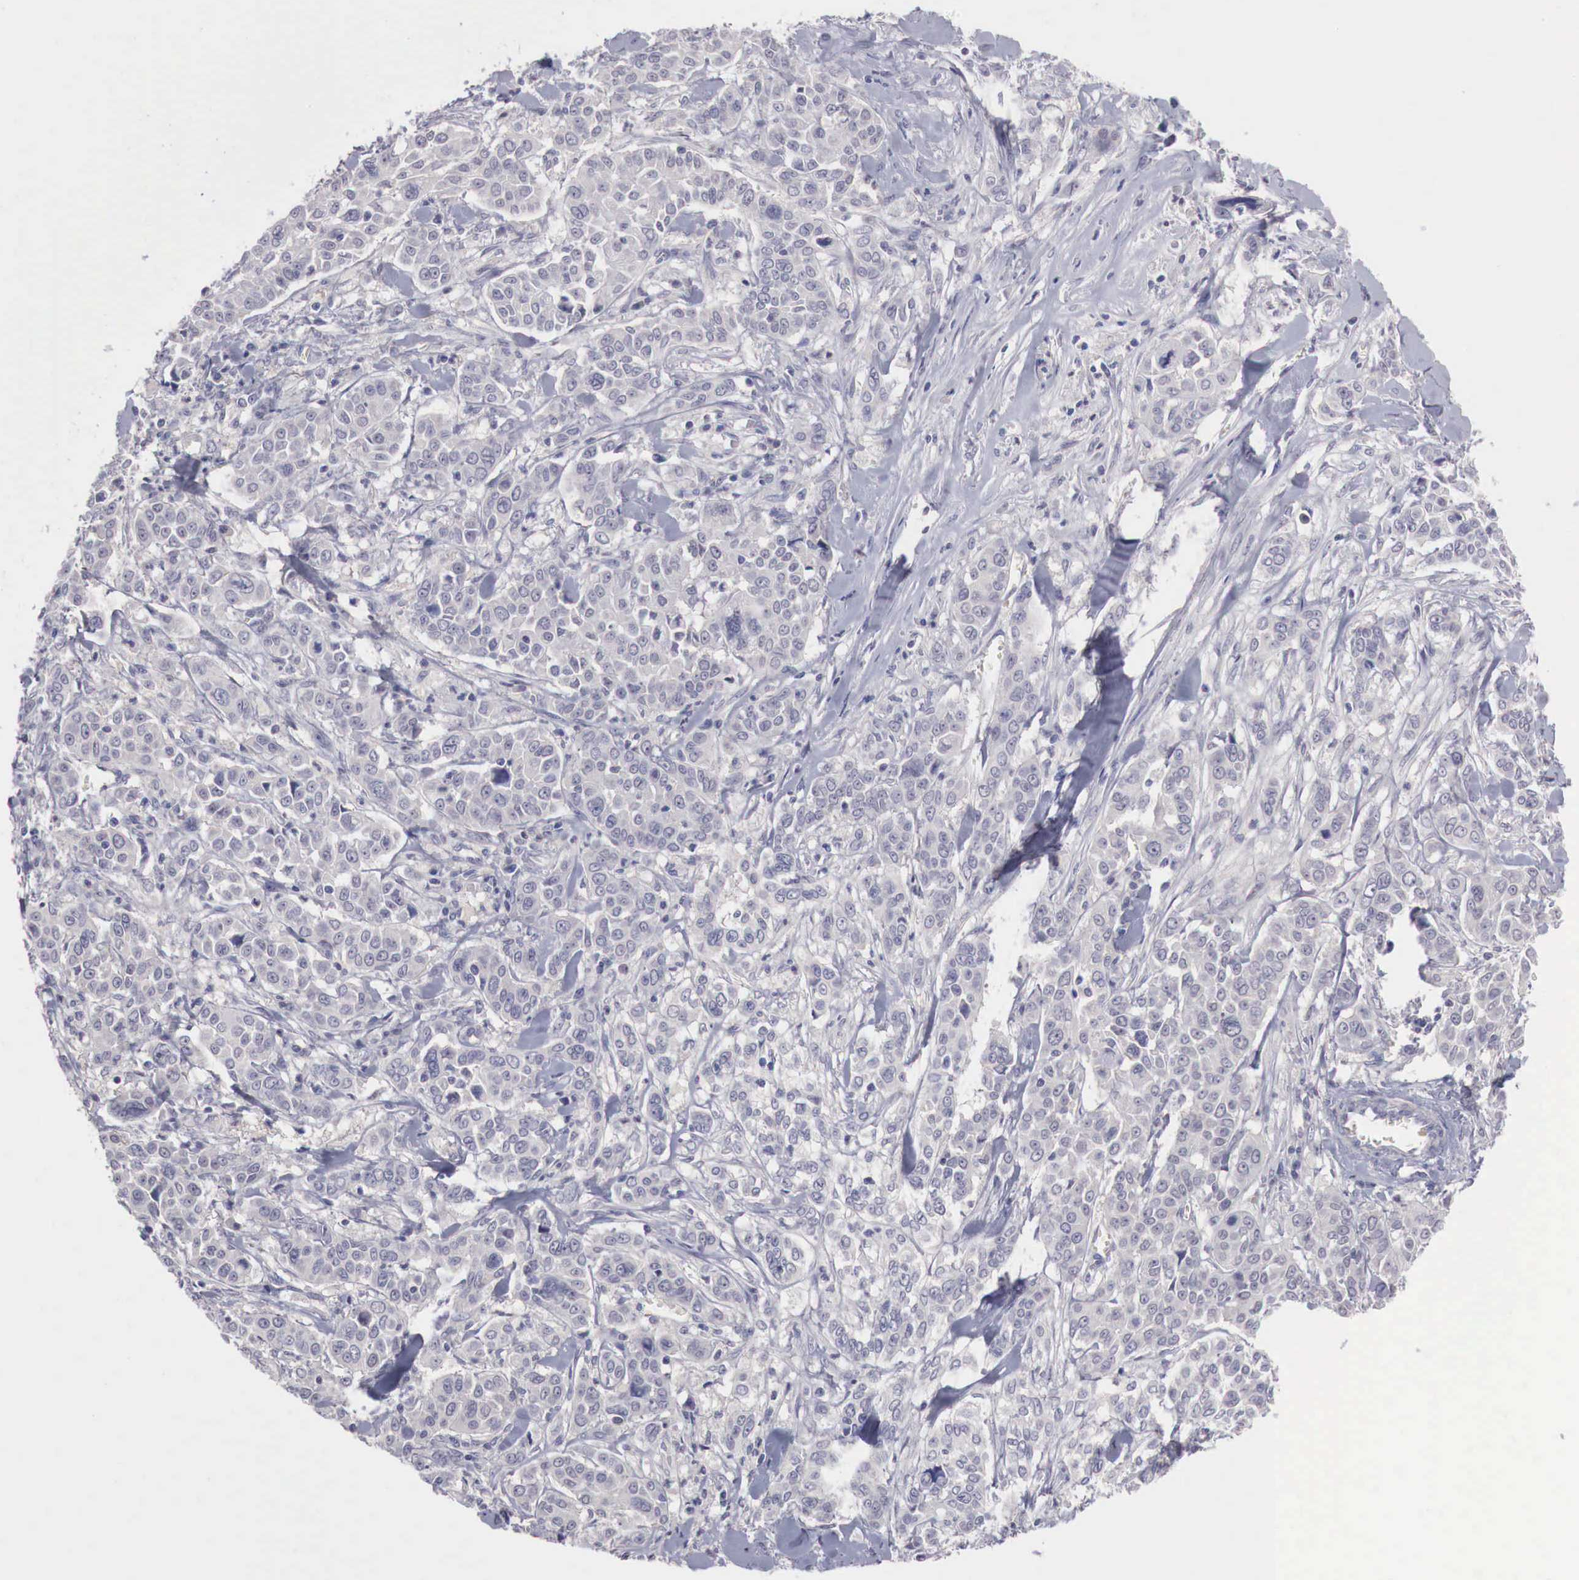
{"staining": {"intensity": "negative", "quantity": "none", "location": "none"}, "tissue": "pancreatic cancer", "cell_type": "Tumor cells", "image_type": "cancer", "snomed": [{"axis": "morphology", "description": "Adenocarcinoma, NOS"}, {"axis": "topography", "description": "Pancreas"}], "caption": "Immunohistochemical staining of human adenocarcinoma (pancreatic) exhibits no significant staining in tumor cells.", "gene": "GATA1", "patient": {"sex": "female", "age": 52}}